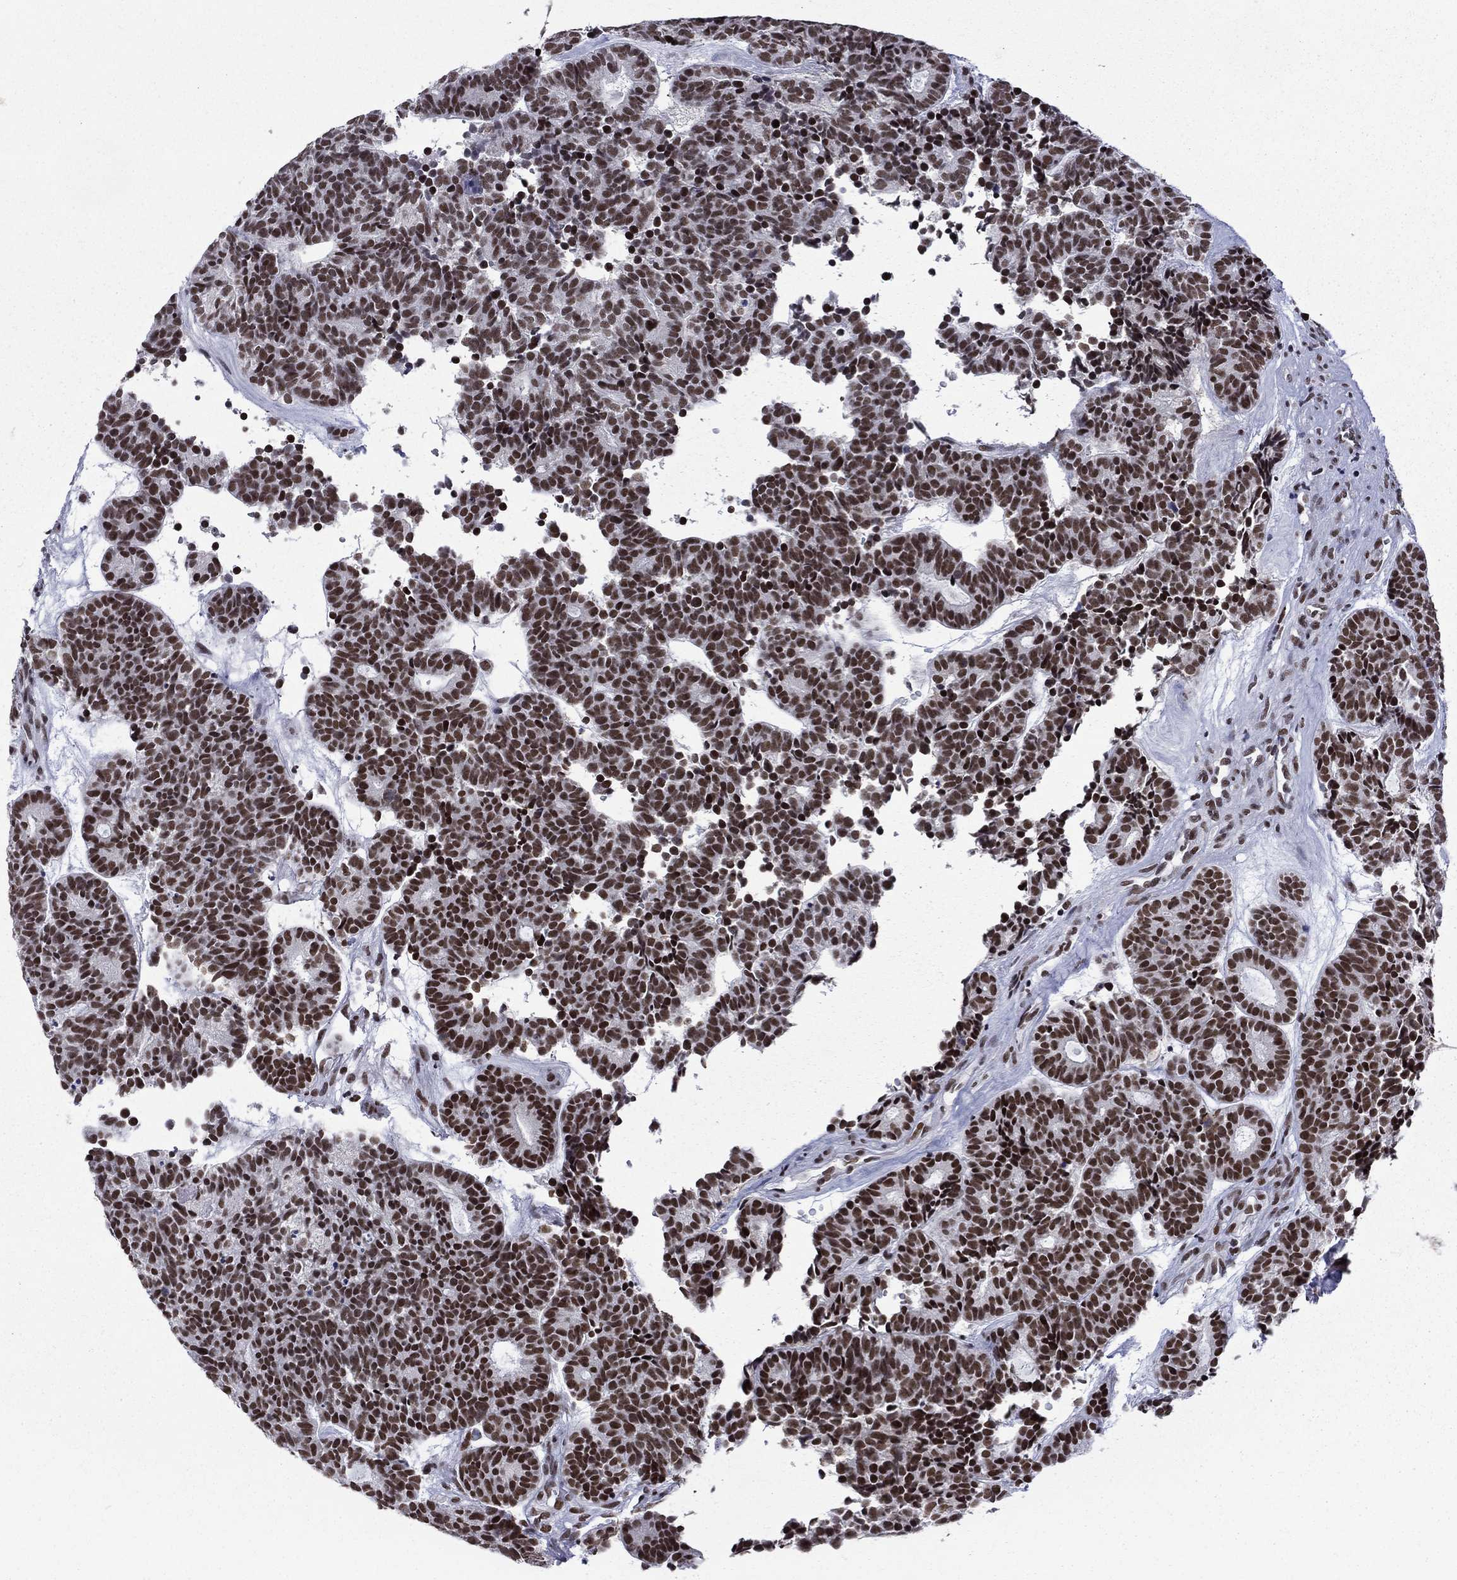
{"staining": {"intensity": "strong", "quantity": ">75%", "location": "nuclear"}, "tissue": "head and neck cancer", "cell_type": "Tumor cells", "image_type": "cancer", "snomed": [{"axis": "morphology", "description": "Adenocarcinoma, NOS"}, {"axis": "topography", "description": "Head-Neck"}], "caption": "IHC staining of head and neck cancer, which reveals high levels of strong nuclear positivity in approximately >75% of tumor cells indicating strong nuclear protein positivity. The staining was performed using DAB (3,3'-diaminobenzidine) (brown) for protein detection and nuclei were counterstained in hematoxylin (blue).", "gene": "ETV5", "patient": {"sex": "female", "age": 81}}